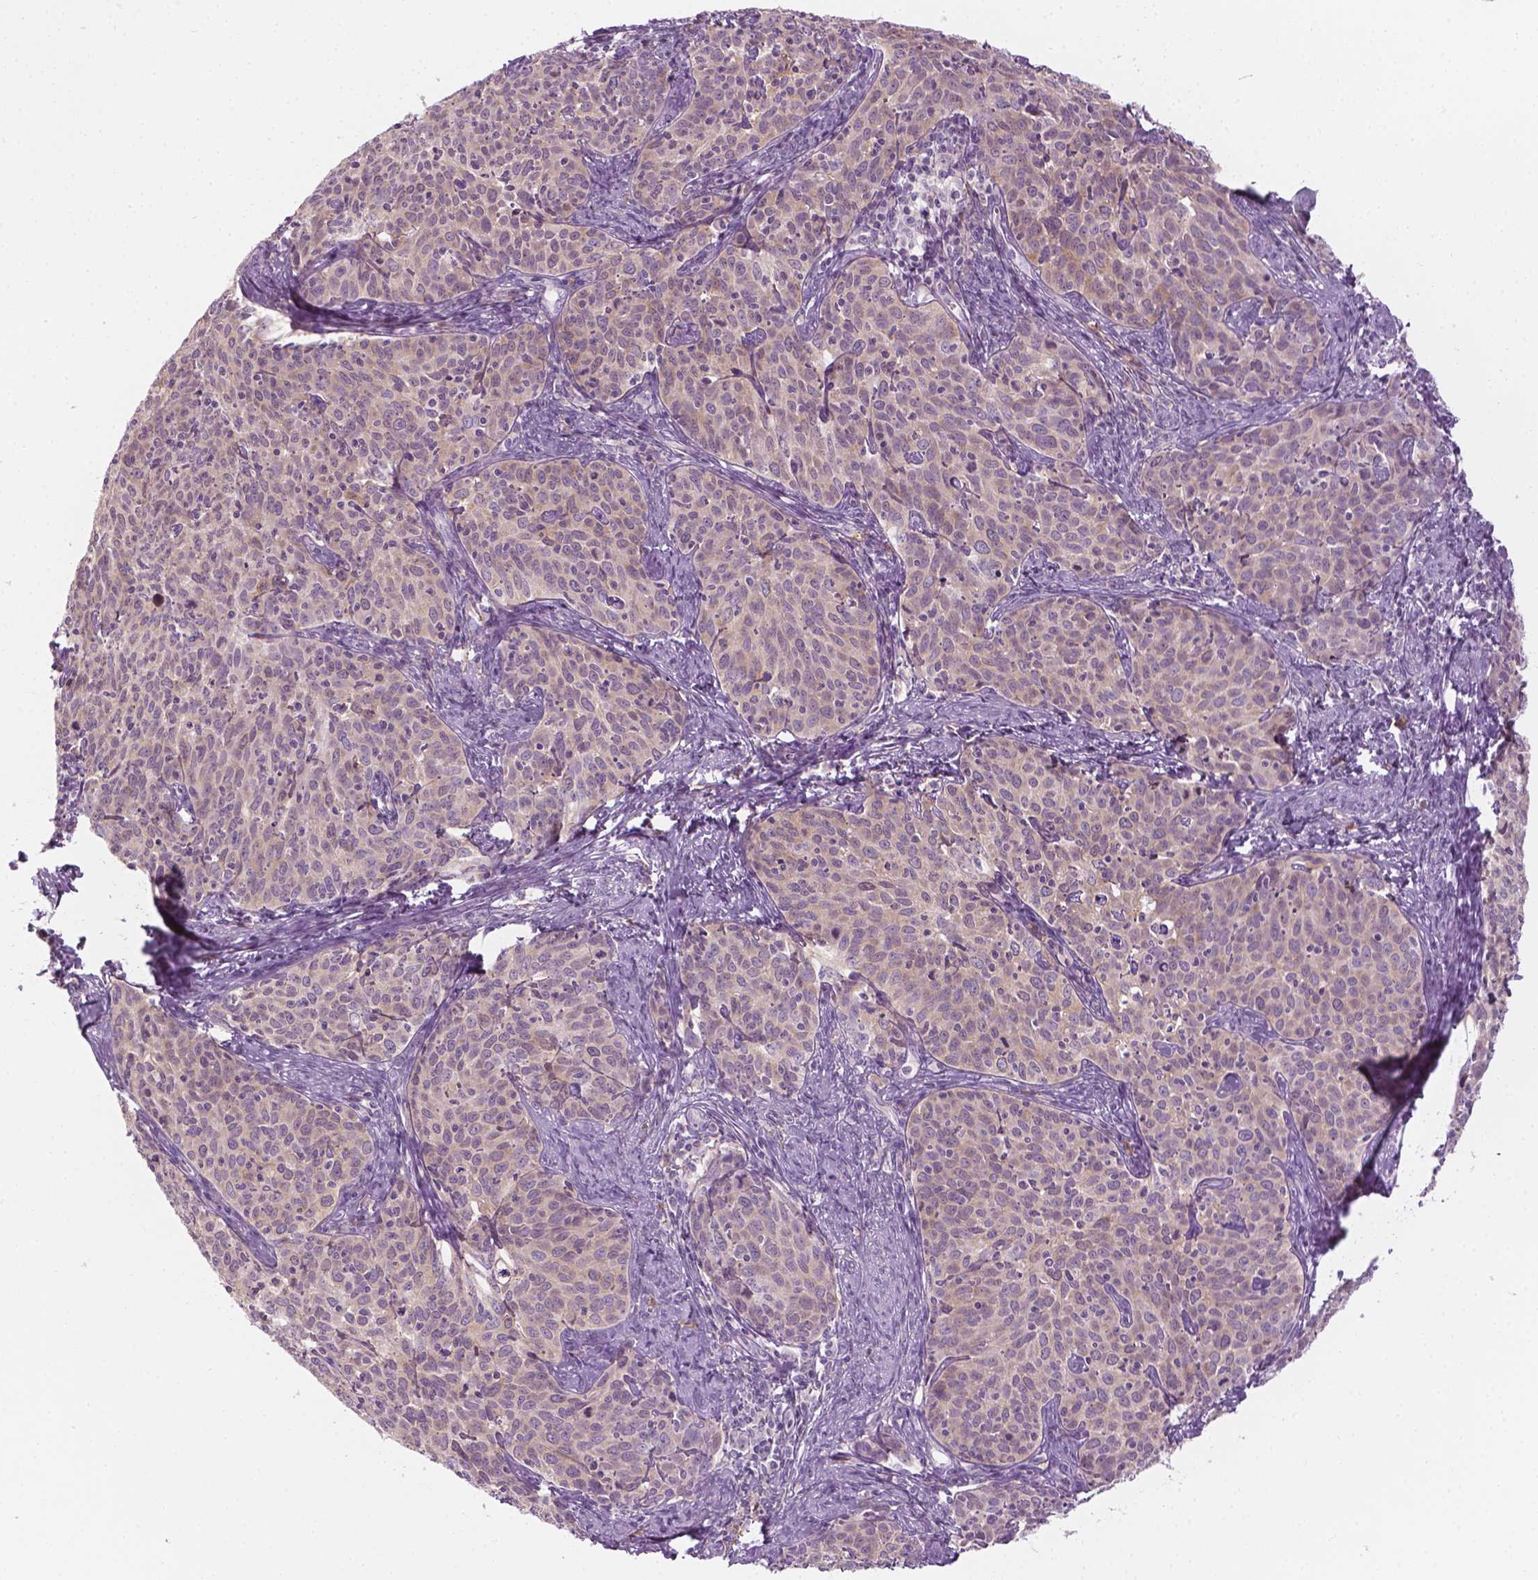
{"staining": {"intensity": "negative", "quantity": "none", "location": "none"}, "tissue": "cervical cancer", "cell_type": "Tumor cells", "image_type": "cancer", "snomed": [{"axis": "morphology", "description": "Squamous cell carcinoma, NOS"}, {"axis": "topography", "description": "Cervix"}], "caption": "Squamous cell carcinoma (cervical) stained for a protein using immunohistochemistry demonstrates no expression tumor cells.", "gene": "SHMT1", "patient": {"sex": "female", "age": 62}}